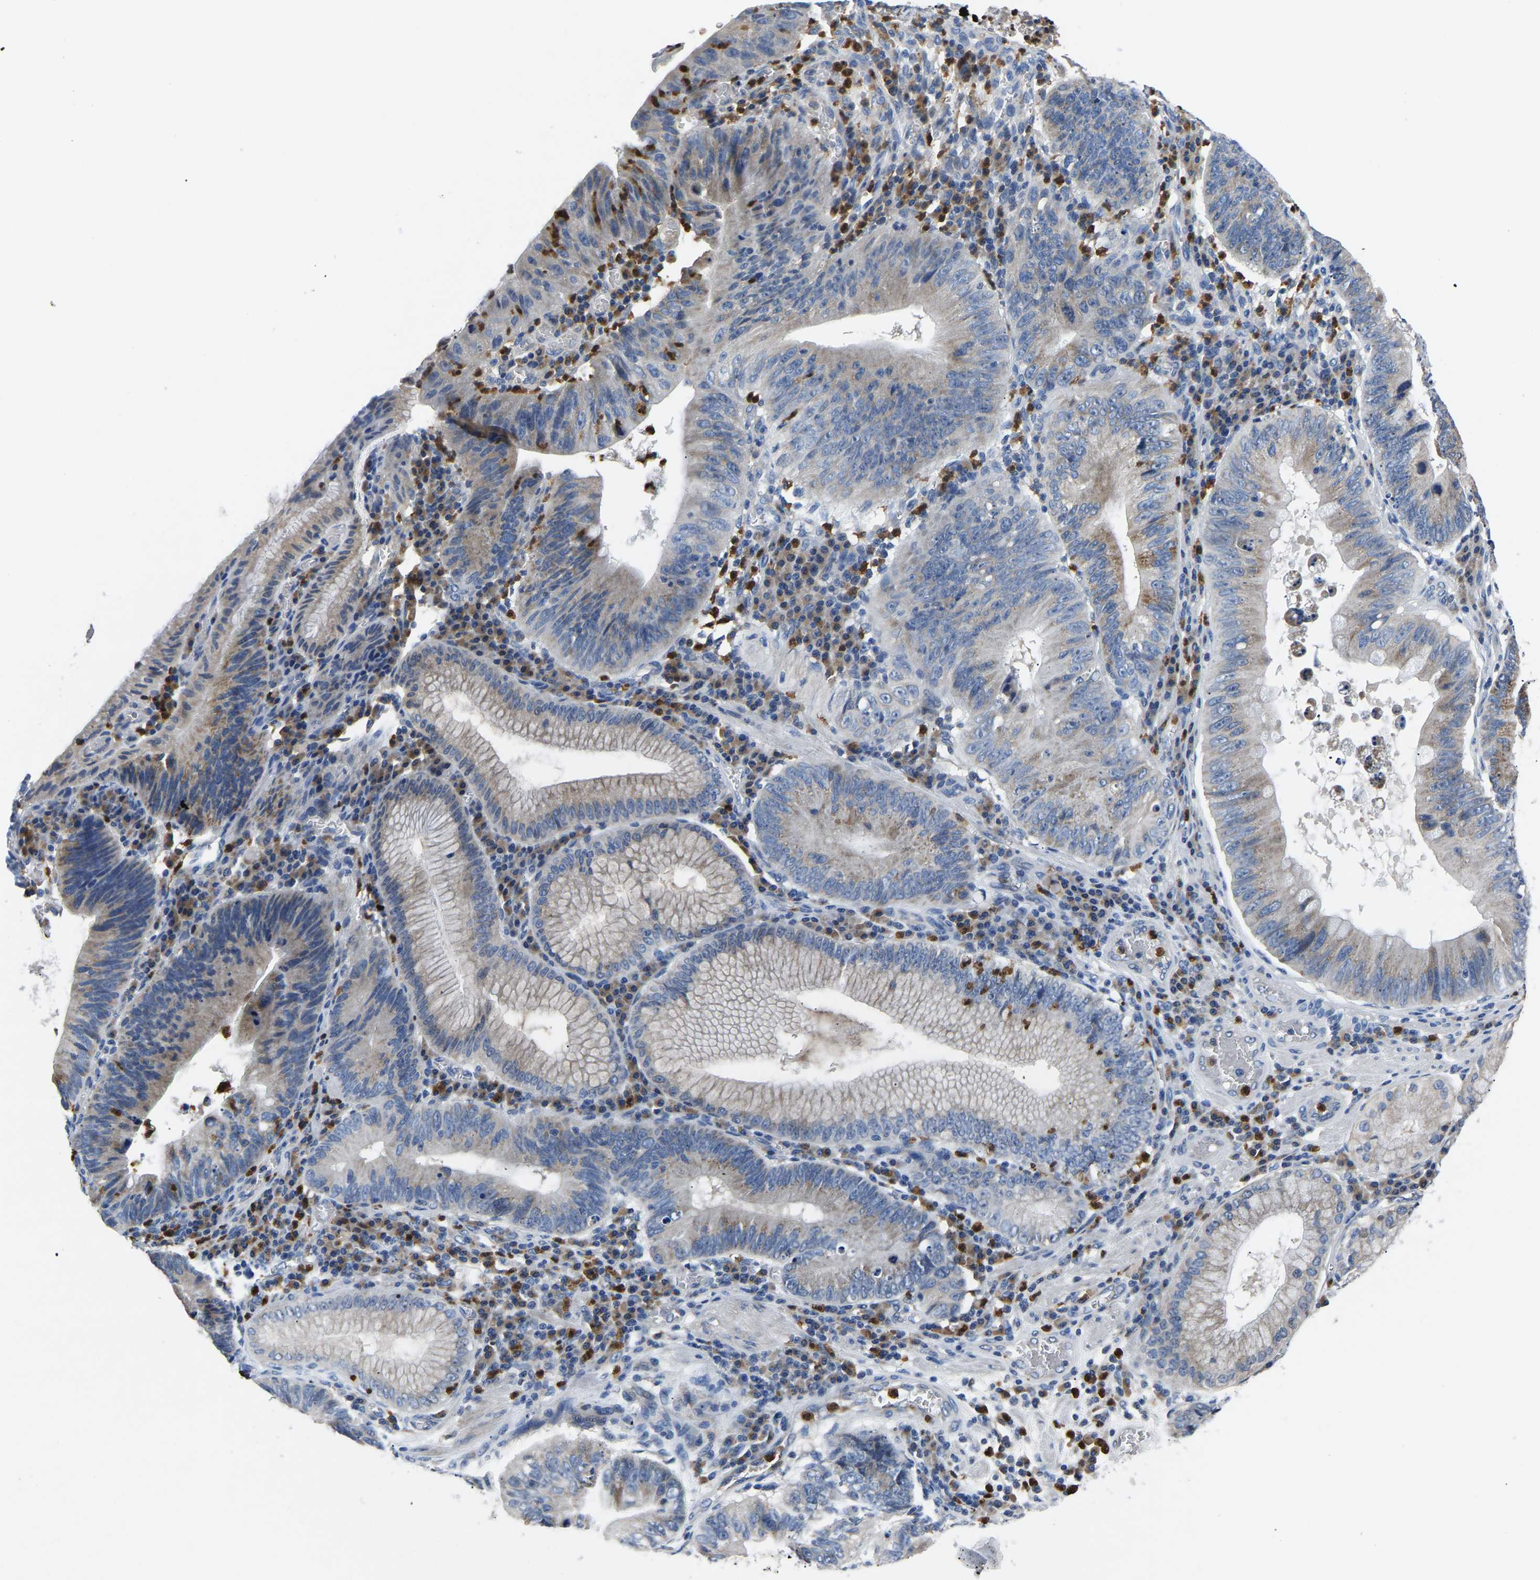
{"staining": {"intensity": "negative", "quantity": "none", "location": "none"}, "tissue": "stomach cancer", "cell_type": "Tumor cells", "image_type": "cancer", "snomed": [{"axis": "morphology", "description": "Adenocarcinoma, NOS"}, {"axis": "topography", "description": "Stomach"}], "caption": "High magnification brightfield microscopy of stomach adenocarcinoma stained with DAB (3,3'-diaminobenzidine) (brown) and counterstained with hematoxylin (blue): tumor cells show no significant positivity. The staining was performed using DAB to visualize the protein expression in brown, while the nuclei were stained in blue with hematoxylin (Magnification: 20x).", "gene": "TOR1B", "patient": {"sex": "male", "age": 59}}